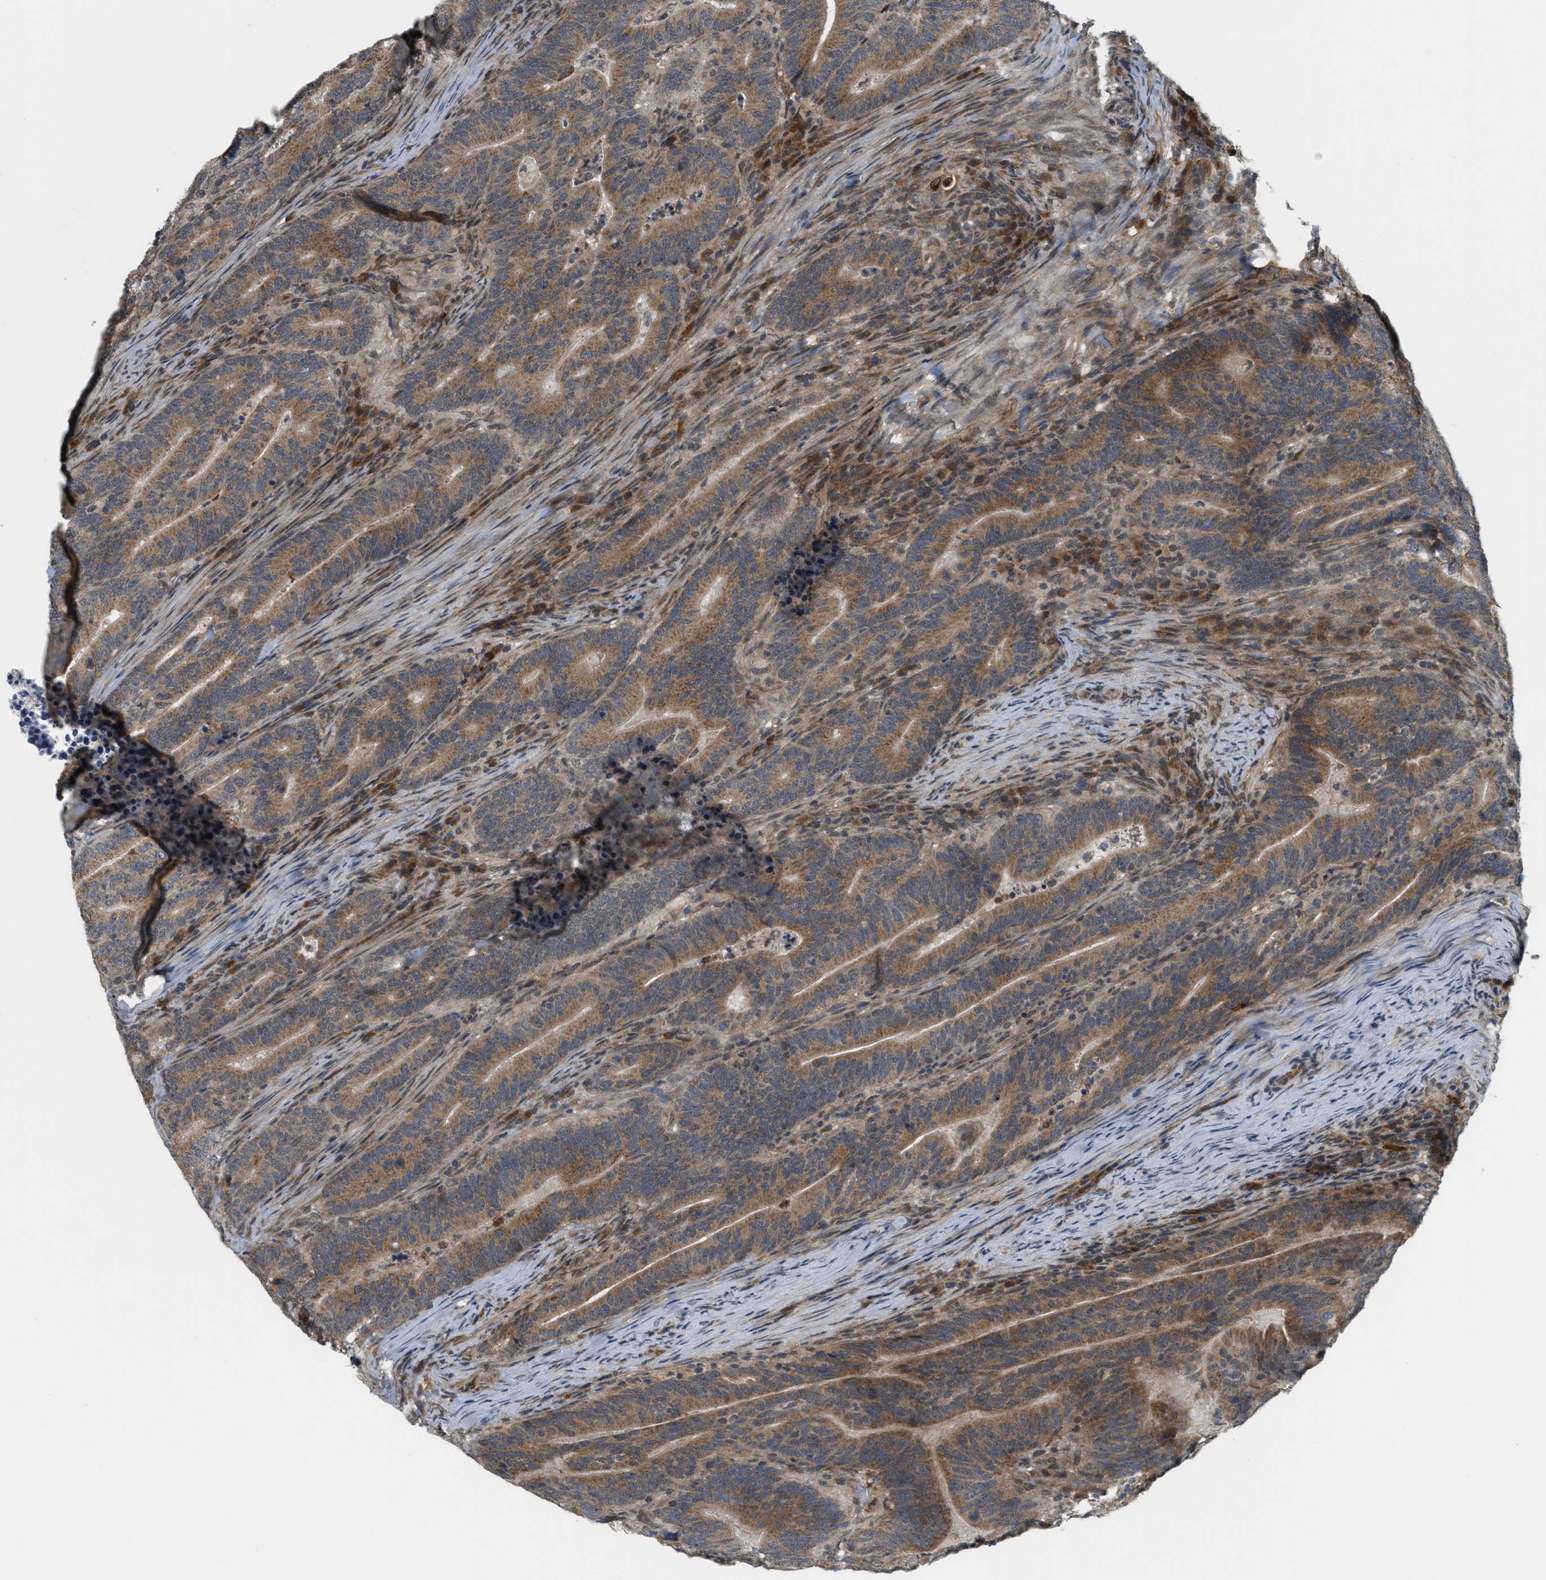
{"staining": {"intensity": "moderate", "quantity": "25%-75%", "location": "cytoplasmic/membranous"}, "tissue": "colorectal cancer", "cell_type": "Tumor cells", "image_type": "cancer", "snomed": [{"axis": "morphology", "description": "Adenocarcinoma, NOS"}, {"axis": "topography", "description": "Colon"}], "caption": "An image of human adenocarcinoma (colorectal) stained for a protein displays moderate cytoplasmic/membranous brown staining in tumor cells.", "gene": "PRKD1", "patient": {"sex": "female", "age": 66}}